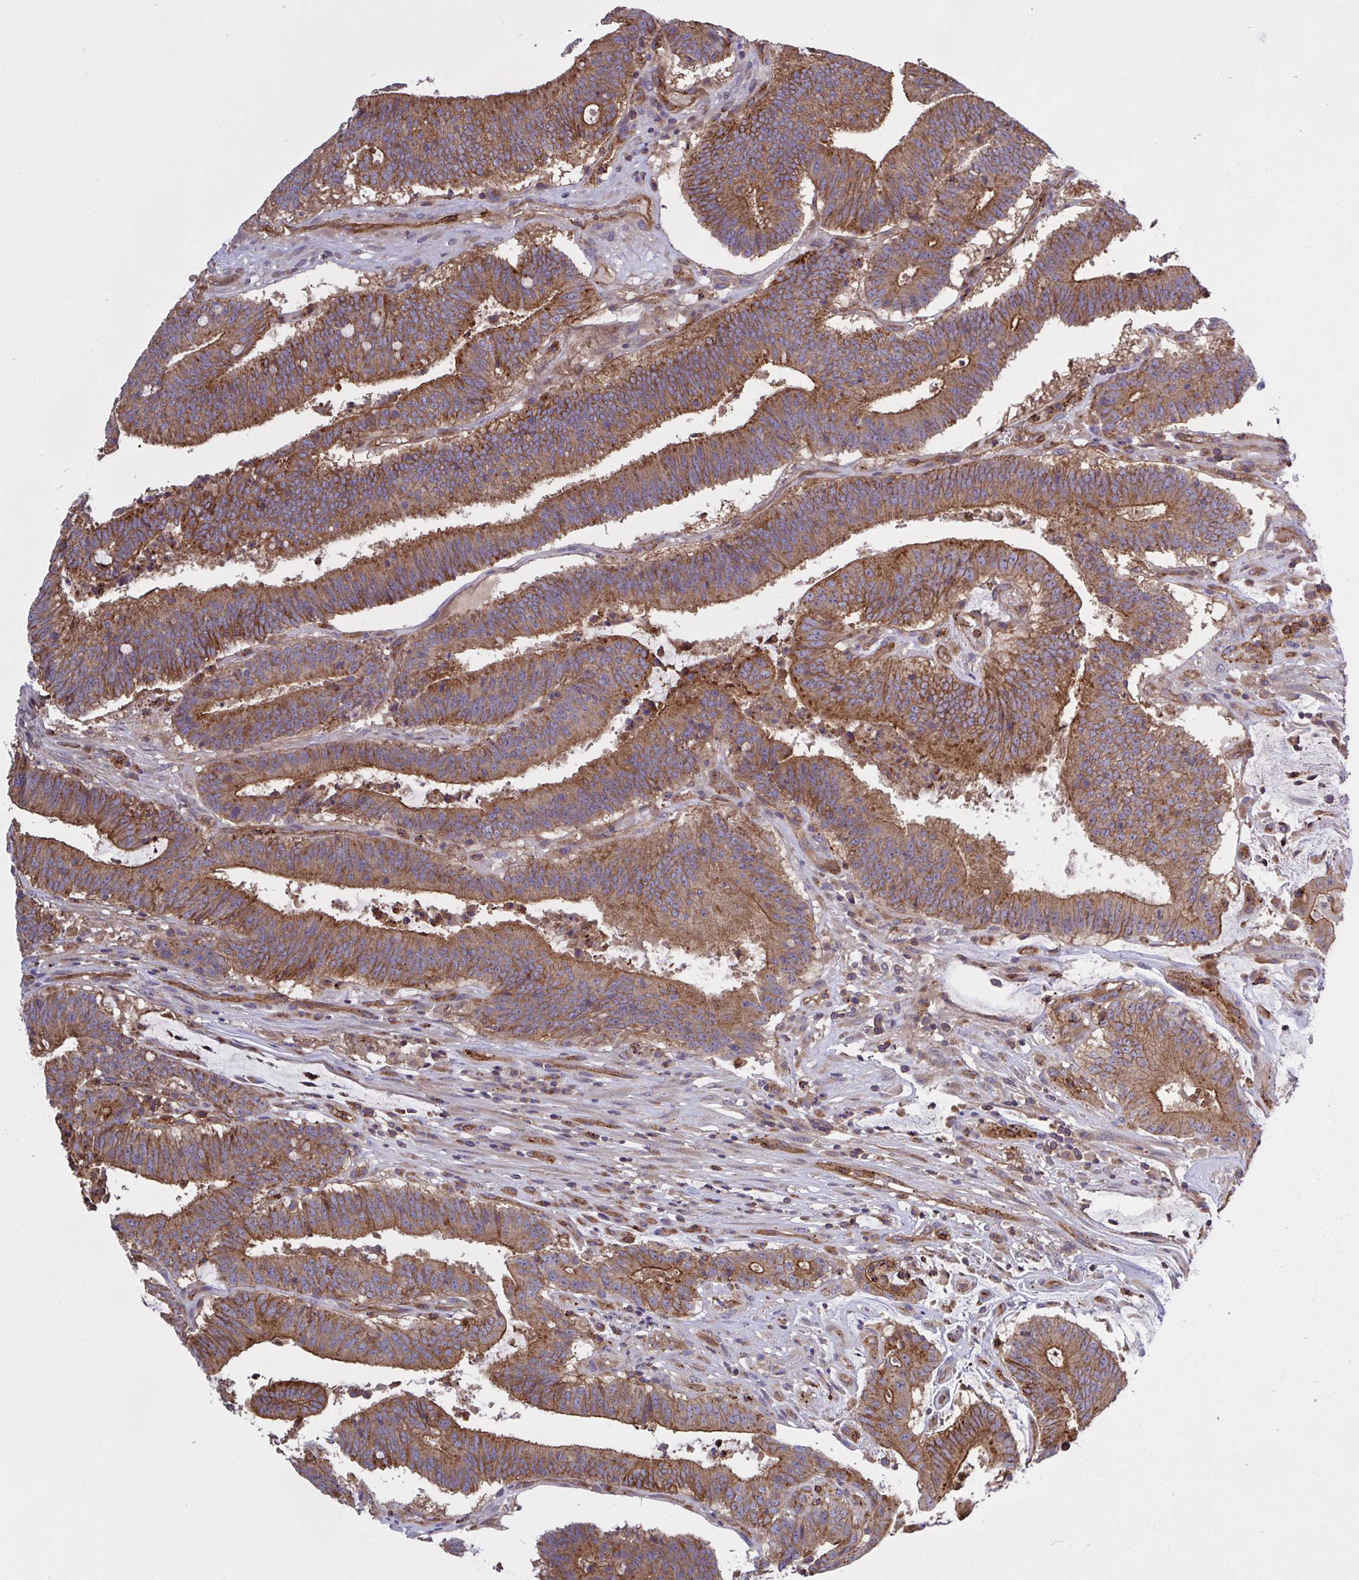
{"staining": {"intensity": "strong", "quantity": ">75%", "location": "cytoplasmic/membranous"}, "tissue": "colorectal cancer", "cell_type": "Tumor cells", "image_type": "cancer", "snomed": [{"axis": "morphology", "description": "Adenocarcinoma, NOS"}, {"axis": "topography", "description": "Colon"}], "caption": "The image exhibits a brown stain indicating the presence of a protein in the cytoplasmic/membranous of tumor cells in colorectal cancer (adenocarcinoma). The protein is stained brown, and the nuclei are stained in blue (DAB (3,3'-diaminobenzidine) IHC with brightfield microscopy, high magnification).", "gene": "C4orf36", "patient": {"sex": "female", "age": 43}}